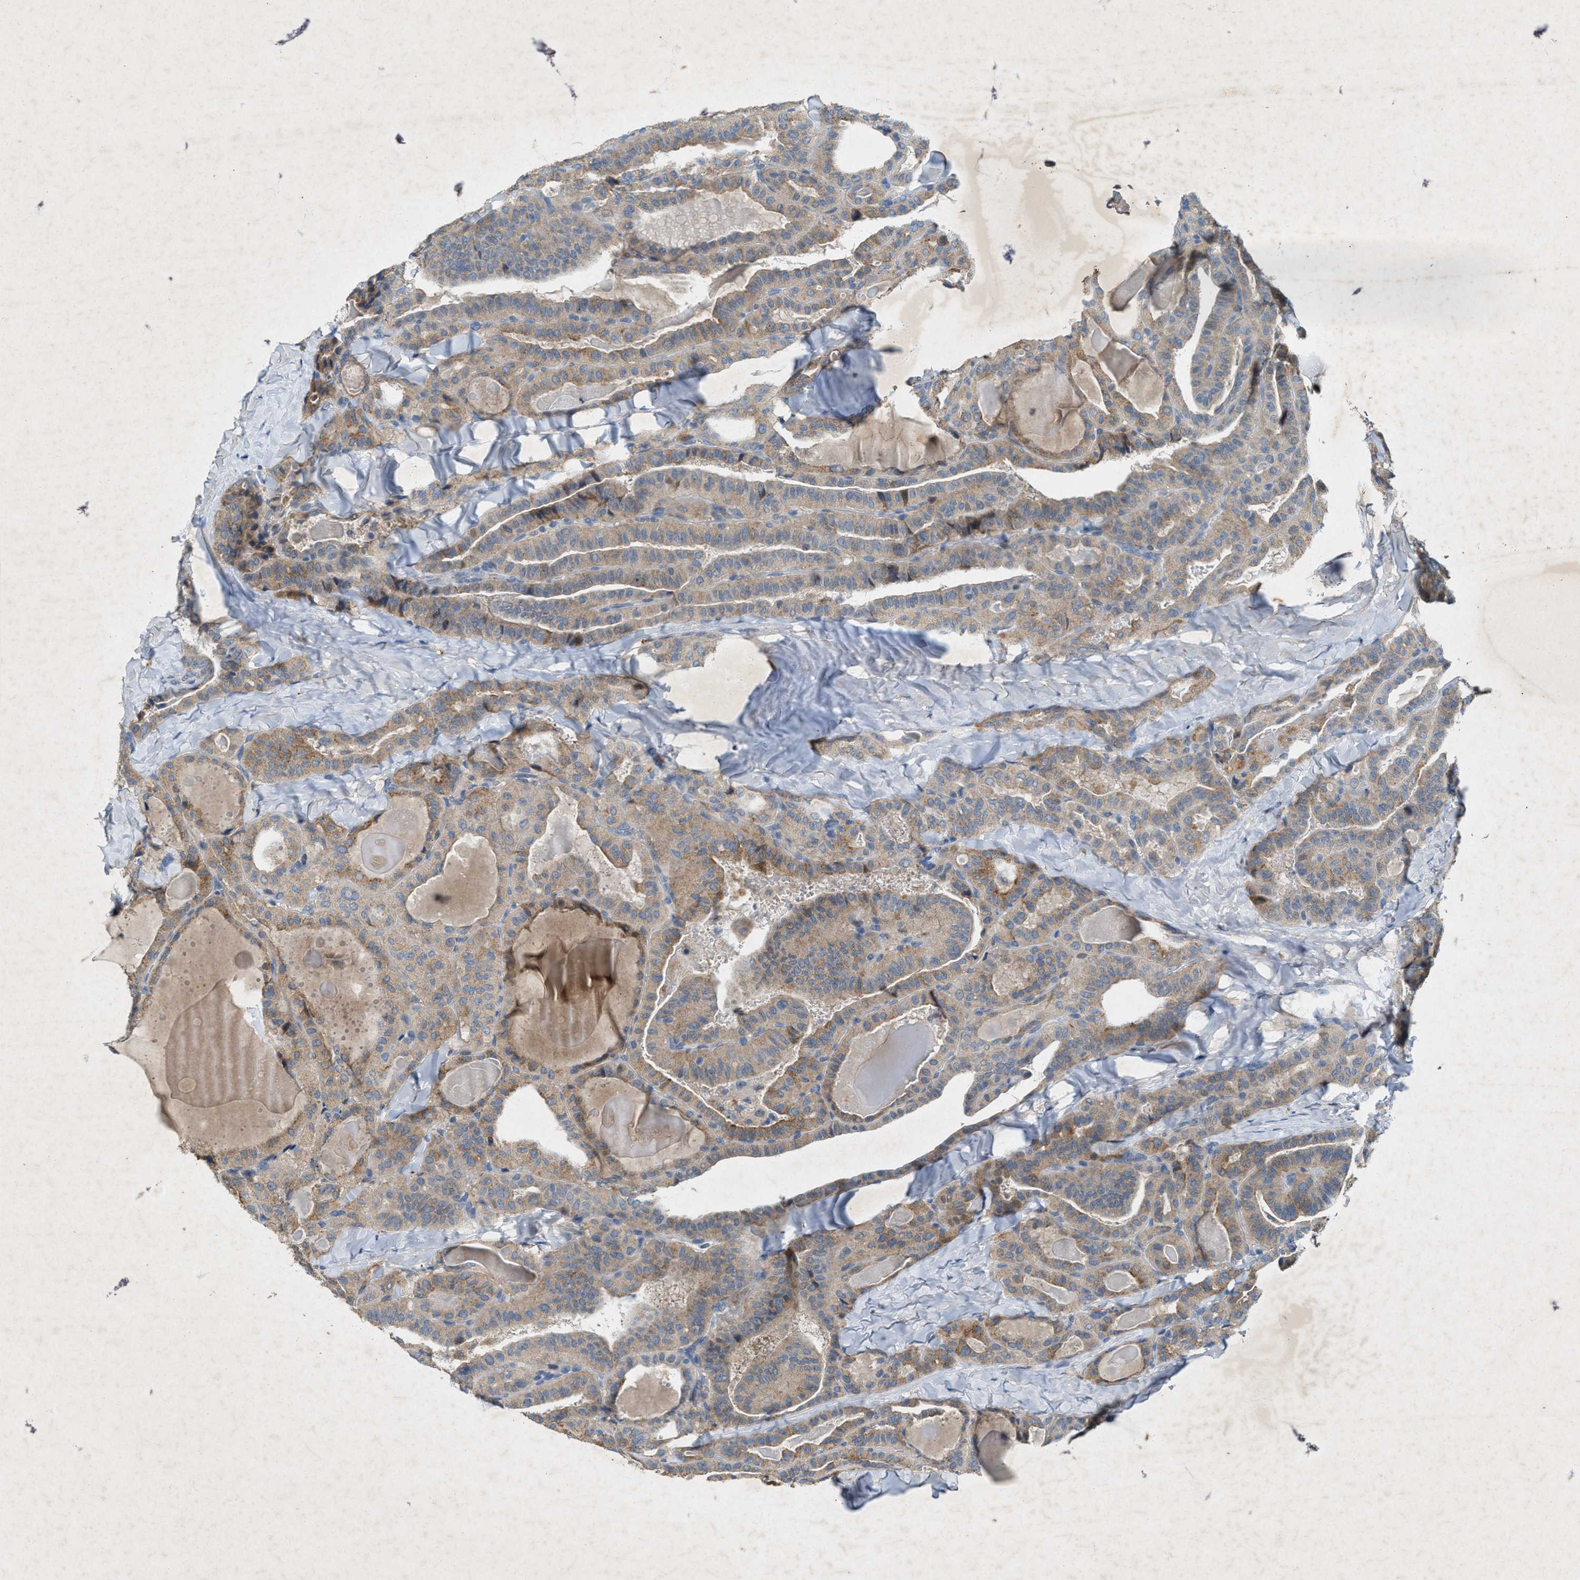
{"staining": {"intensity": "moderate", "quantity": "<25%", "location": "cytoplasmic/membranous"}, "tissue": "thyroid cancer", "cell_type": "Tumor cells", "image_type": "cancer", "snomed": [{"axis": "morphology", "description": "Papillary adenocarcinoma, NOS"}, {"axis": "topography", "description": "Thyroid gland"}], "caption": "A brown stain shows moderate cytoplasmic/membranous staining of a protein in human thyroid cancer tumor cells.", "gene": "URGCP", "patient": {"sex": "male", "age": 77}}